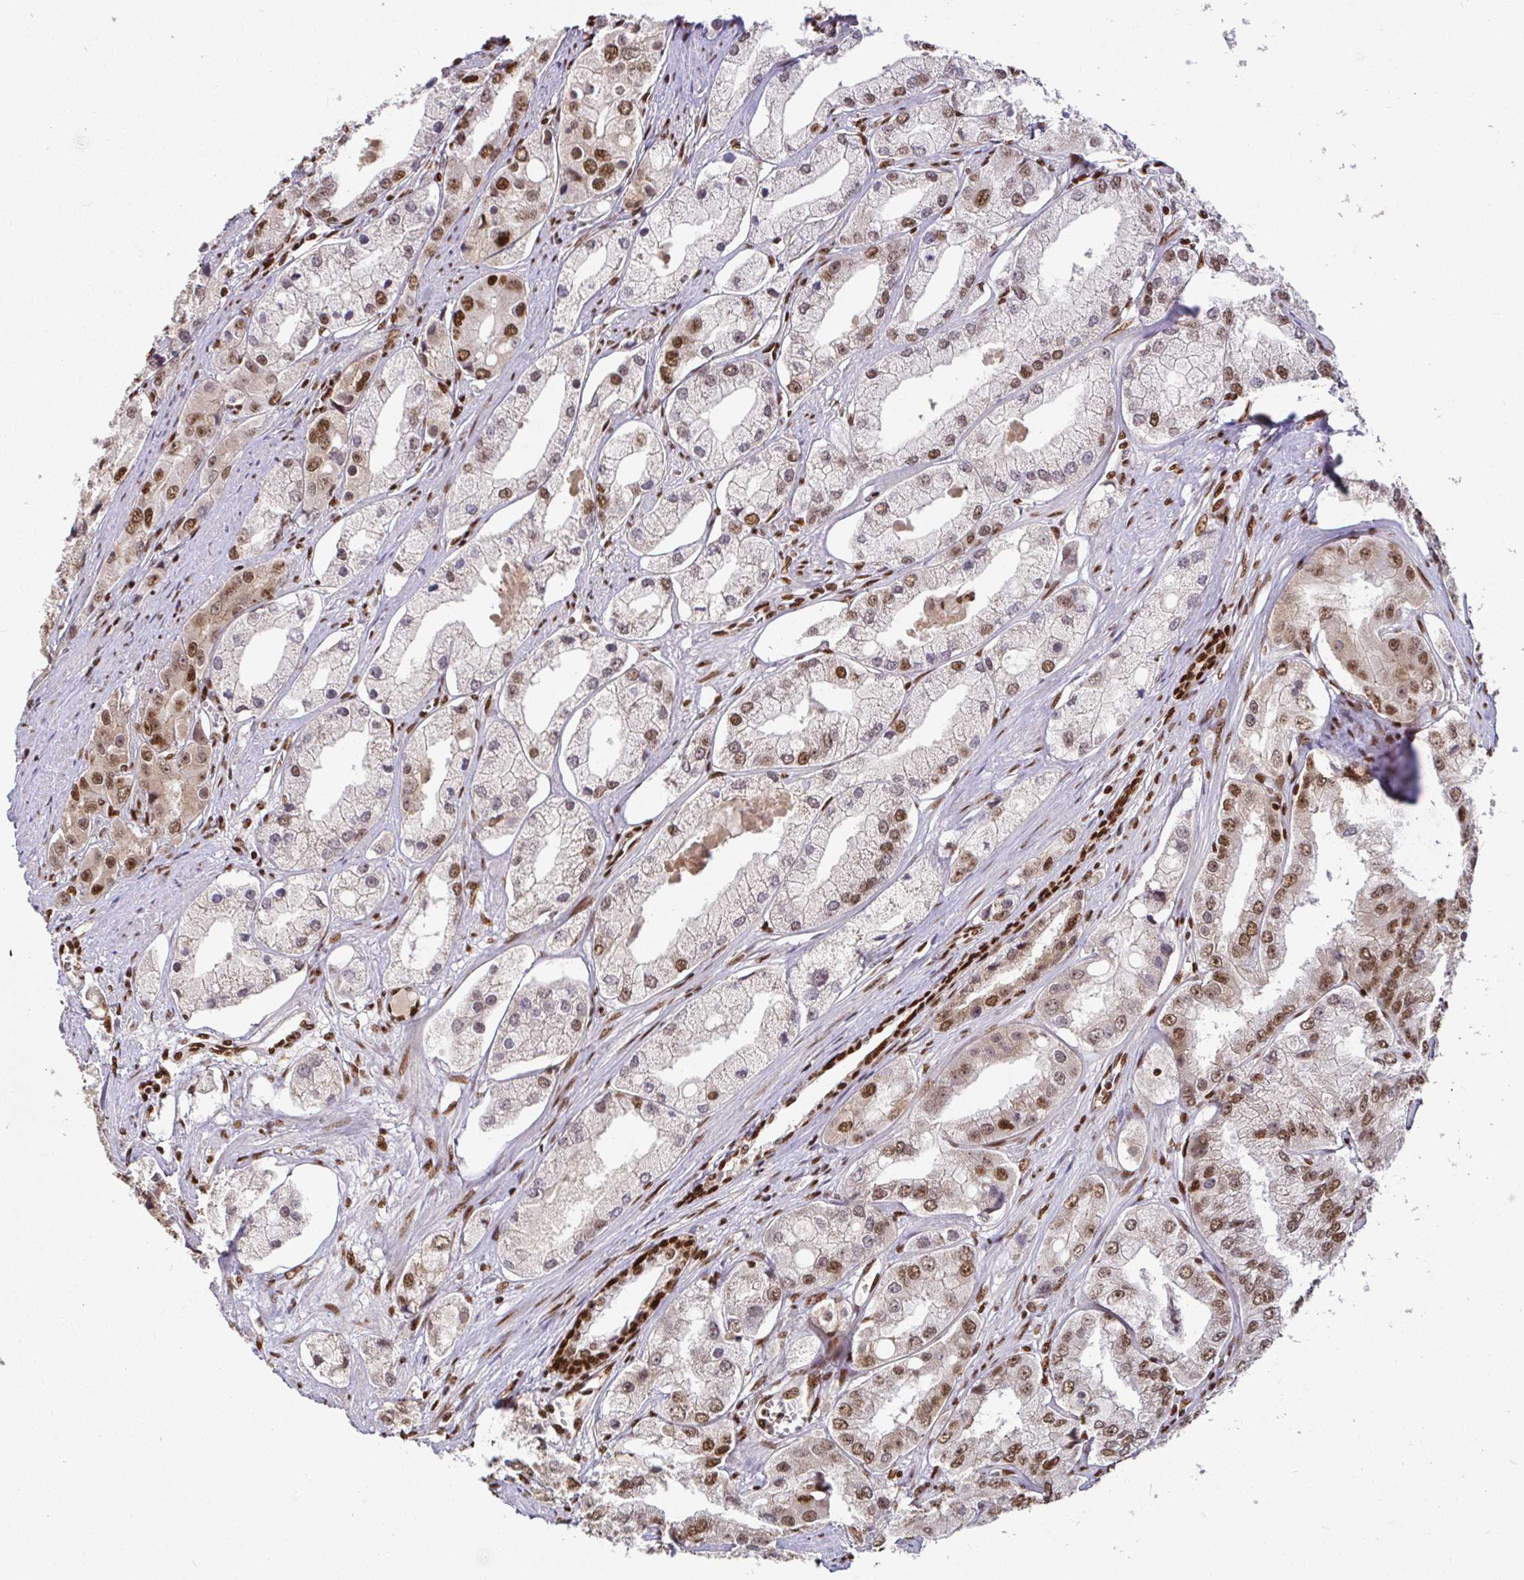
{"staining": {"intensity": "moderate", "quantity": "25%-75%", "location": "nuclear"}, "tissue": "prostate cancer", "cell_type": "Tumor cells", "image_type": "cancer", "snomed": [{"axis": "morphology", "description": "Adenocarcinoma, Low grade"}, {"axis": "topography", "description": "Prostate"}], "caption": "Brown immunohistochemical staining in prostate adenocarcinoma (low-grade) reveals moderate nuclear positivity in approximately 25%-75% of tumor cells.", "gene": "SP3", "patient": {"sex": "male", "age": 69}}